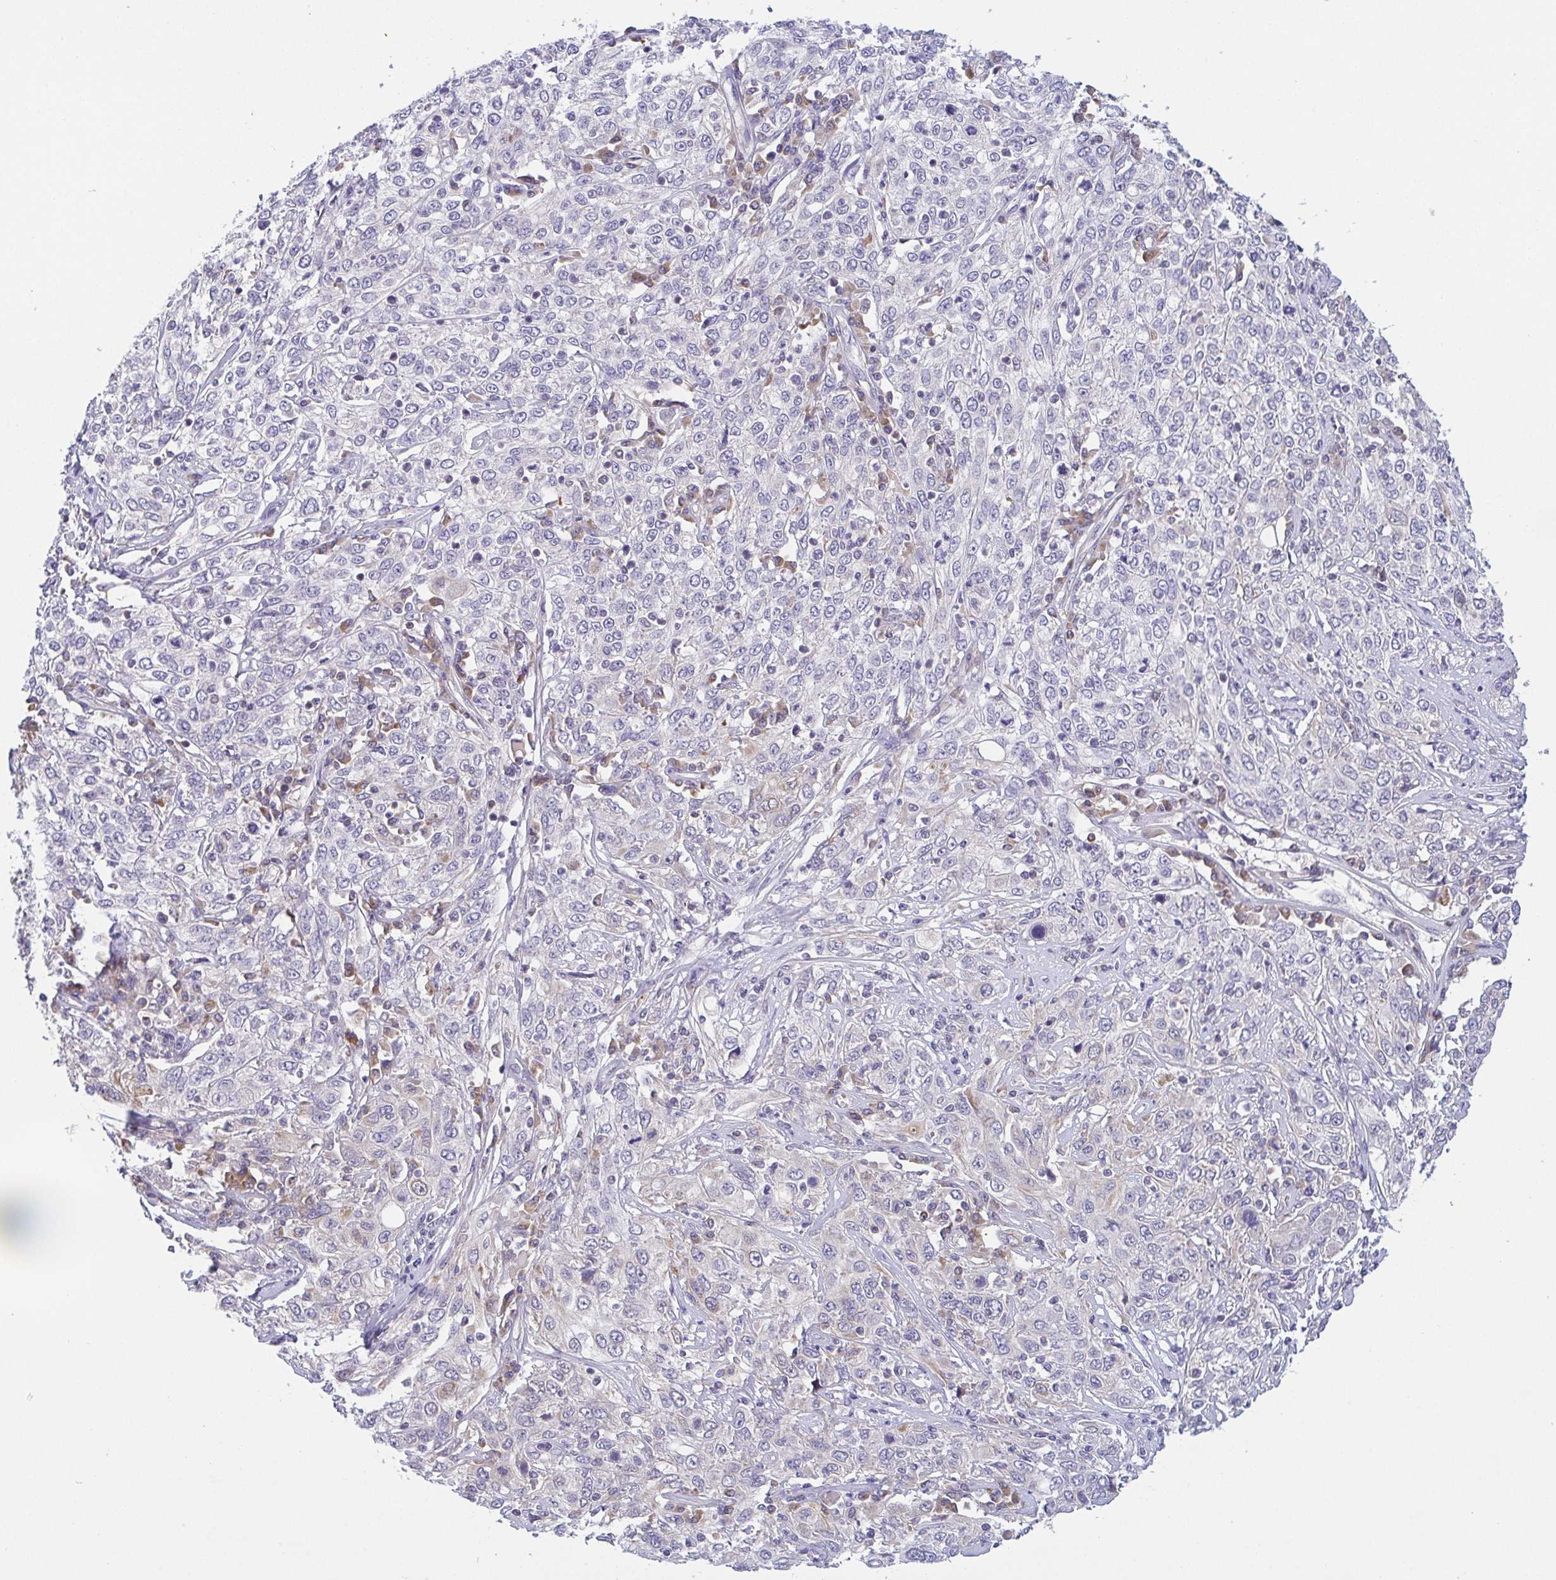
{"staining": {"intensity": "moderate", "quantity": "<25%", "location": "cytoplasmic/membranous"}, "tissue": "cervical cancer", "cell_type": "Tumor cells", "image_type": "cancer", "snomed": [{"axis": "morphology", "description": "Squamous cell carcinoma, NOS"}, {"axis": "topography", "description": "Cervix"}], "caption": "Protein expression analysis of squamous cell carcinoma (cervical) exhibits moderate cytoplasmic/membranous expression in about <25% of tumor cells.", "gene": "BCL2L1", "patient": {"sex": "female", "age": 46}}